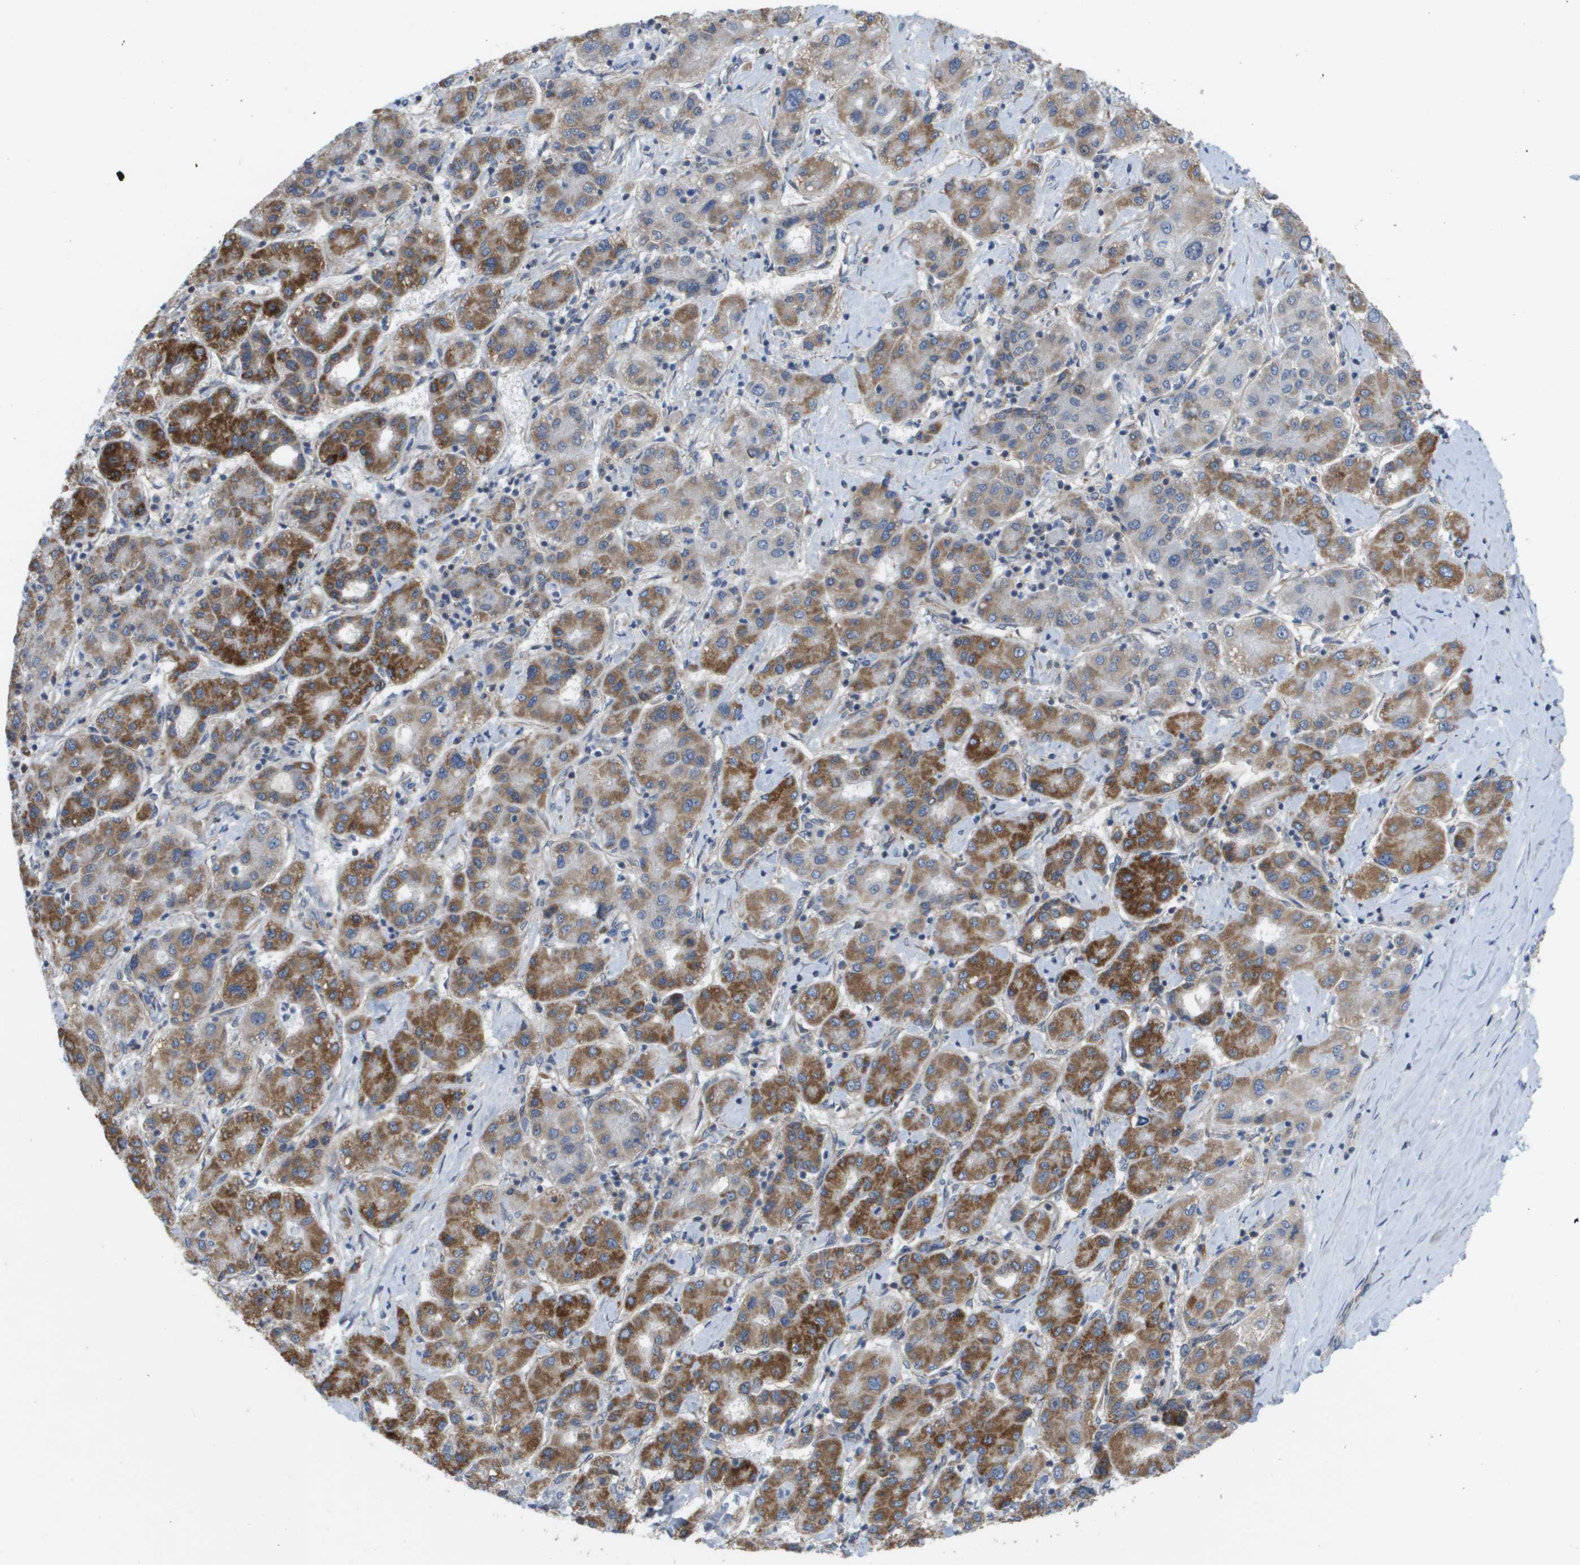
{"staining": {"intensity": "moderate", "quantity": "25%-75%", "location": "cytoplasmic/membranous"}, "tissue": "liver cancer", "cell_type": "Tumor cells", "image_type": "cancer", "snomed": [{"axis": "morphology", "description": "Carcinoma, Hepatocellular, NOS"}, {"axis": "topography", "description": "Liver"}], "caption": "High-power microscopy captured an immunohistochemistry photomicrograph of hepatocellular carcinoma (liver), revealing moderate cytoplasmic/membranous staining in approximately 25%-75% of tumor cells.", "gene": "MTARC2", "patient": {"sex": "male", "age": 65}}